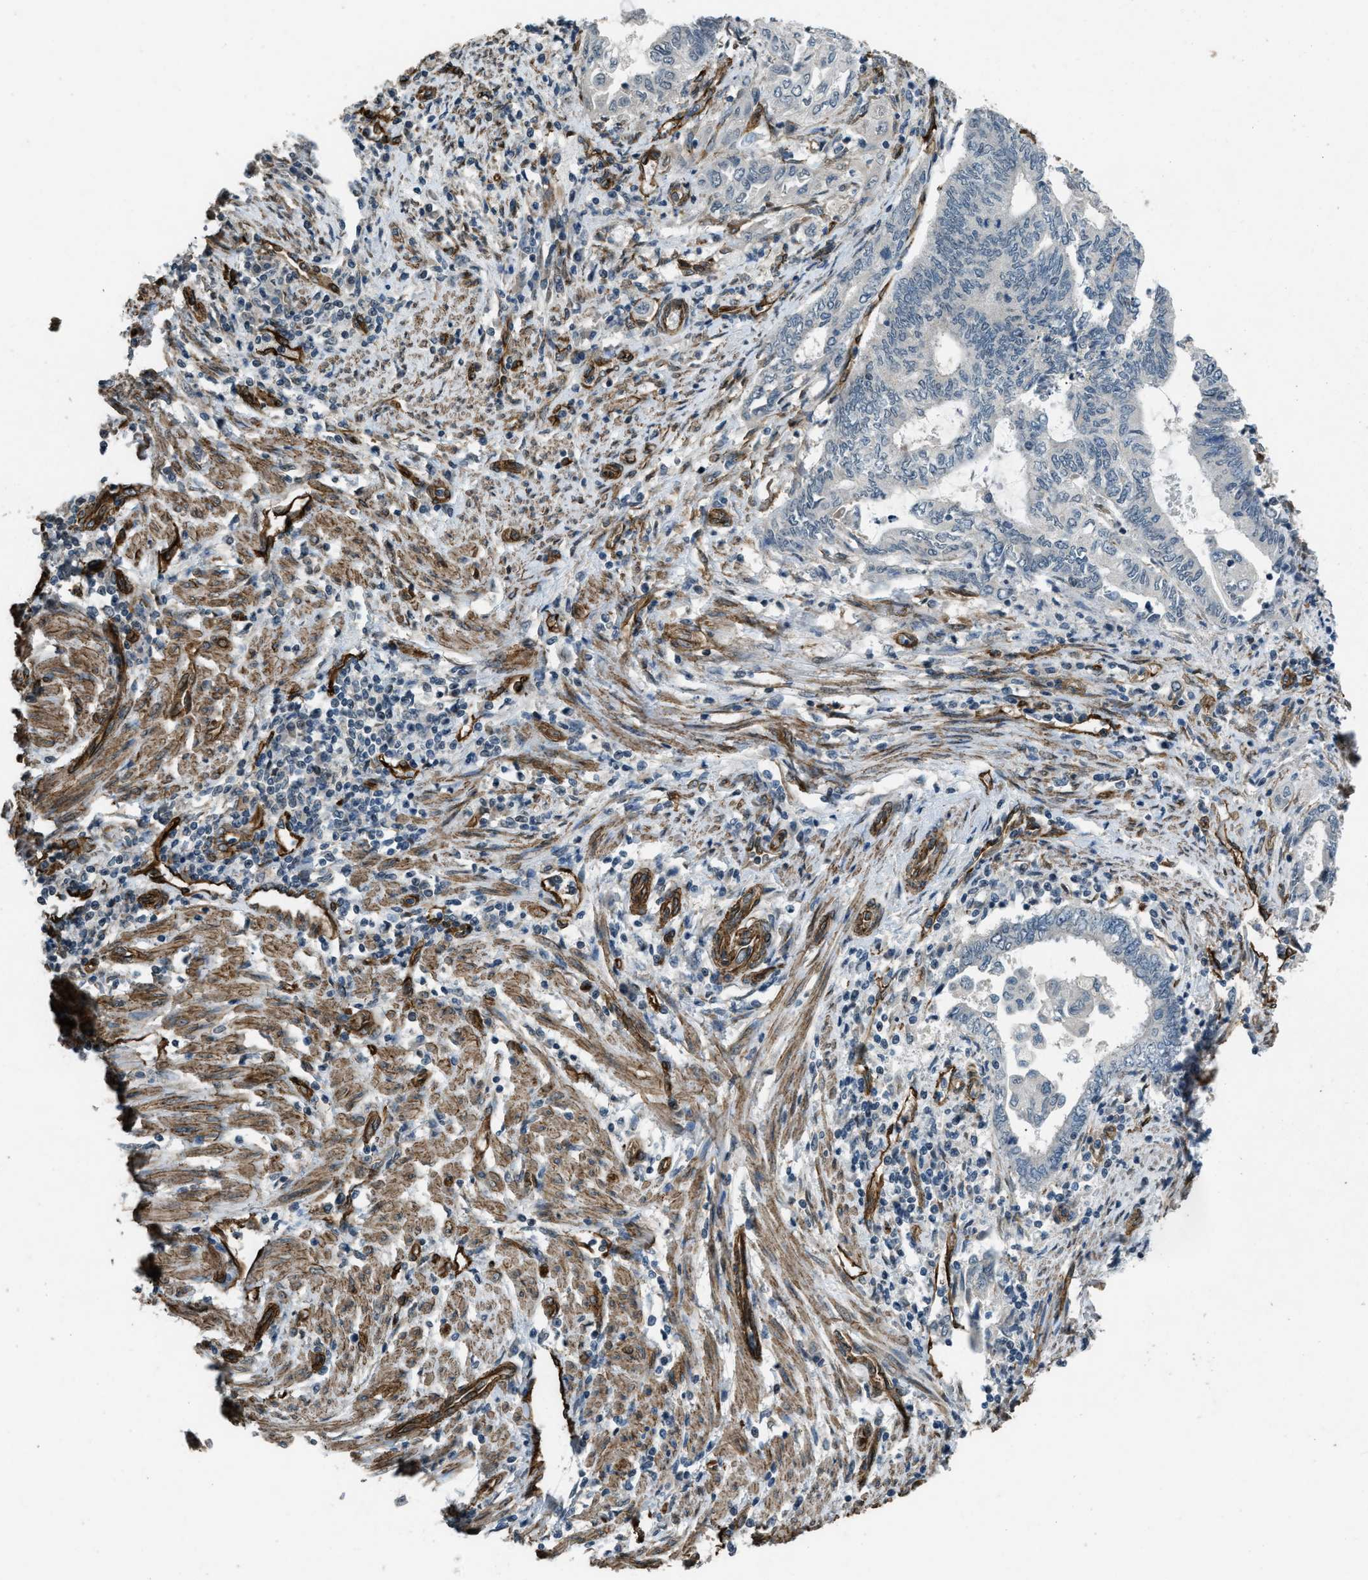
{"staining": {"intensity": "negative", "quantity": "none", "location": "none"}, "tissue": "endometrial cancer", "cell_type": "Tumor cells", "image_type": "cancer", "snomed": [{"axis": "morphology", "description": "Adenocarcinoma, NOS"}, {"axis": "topography", "description": "Uterus"}, {"axis": "topography", "description": "Endometrium"}], "caption": "Adenocarcinoma (endometrial) stained for a protein using immunohistochemistry demonstrates no expression tumor cells.", "gene": "NMB", "patient": {"sex": "female", "age": 70}}